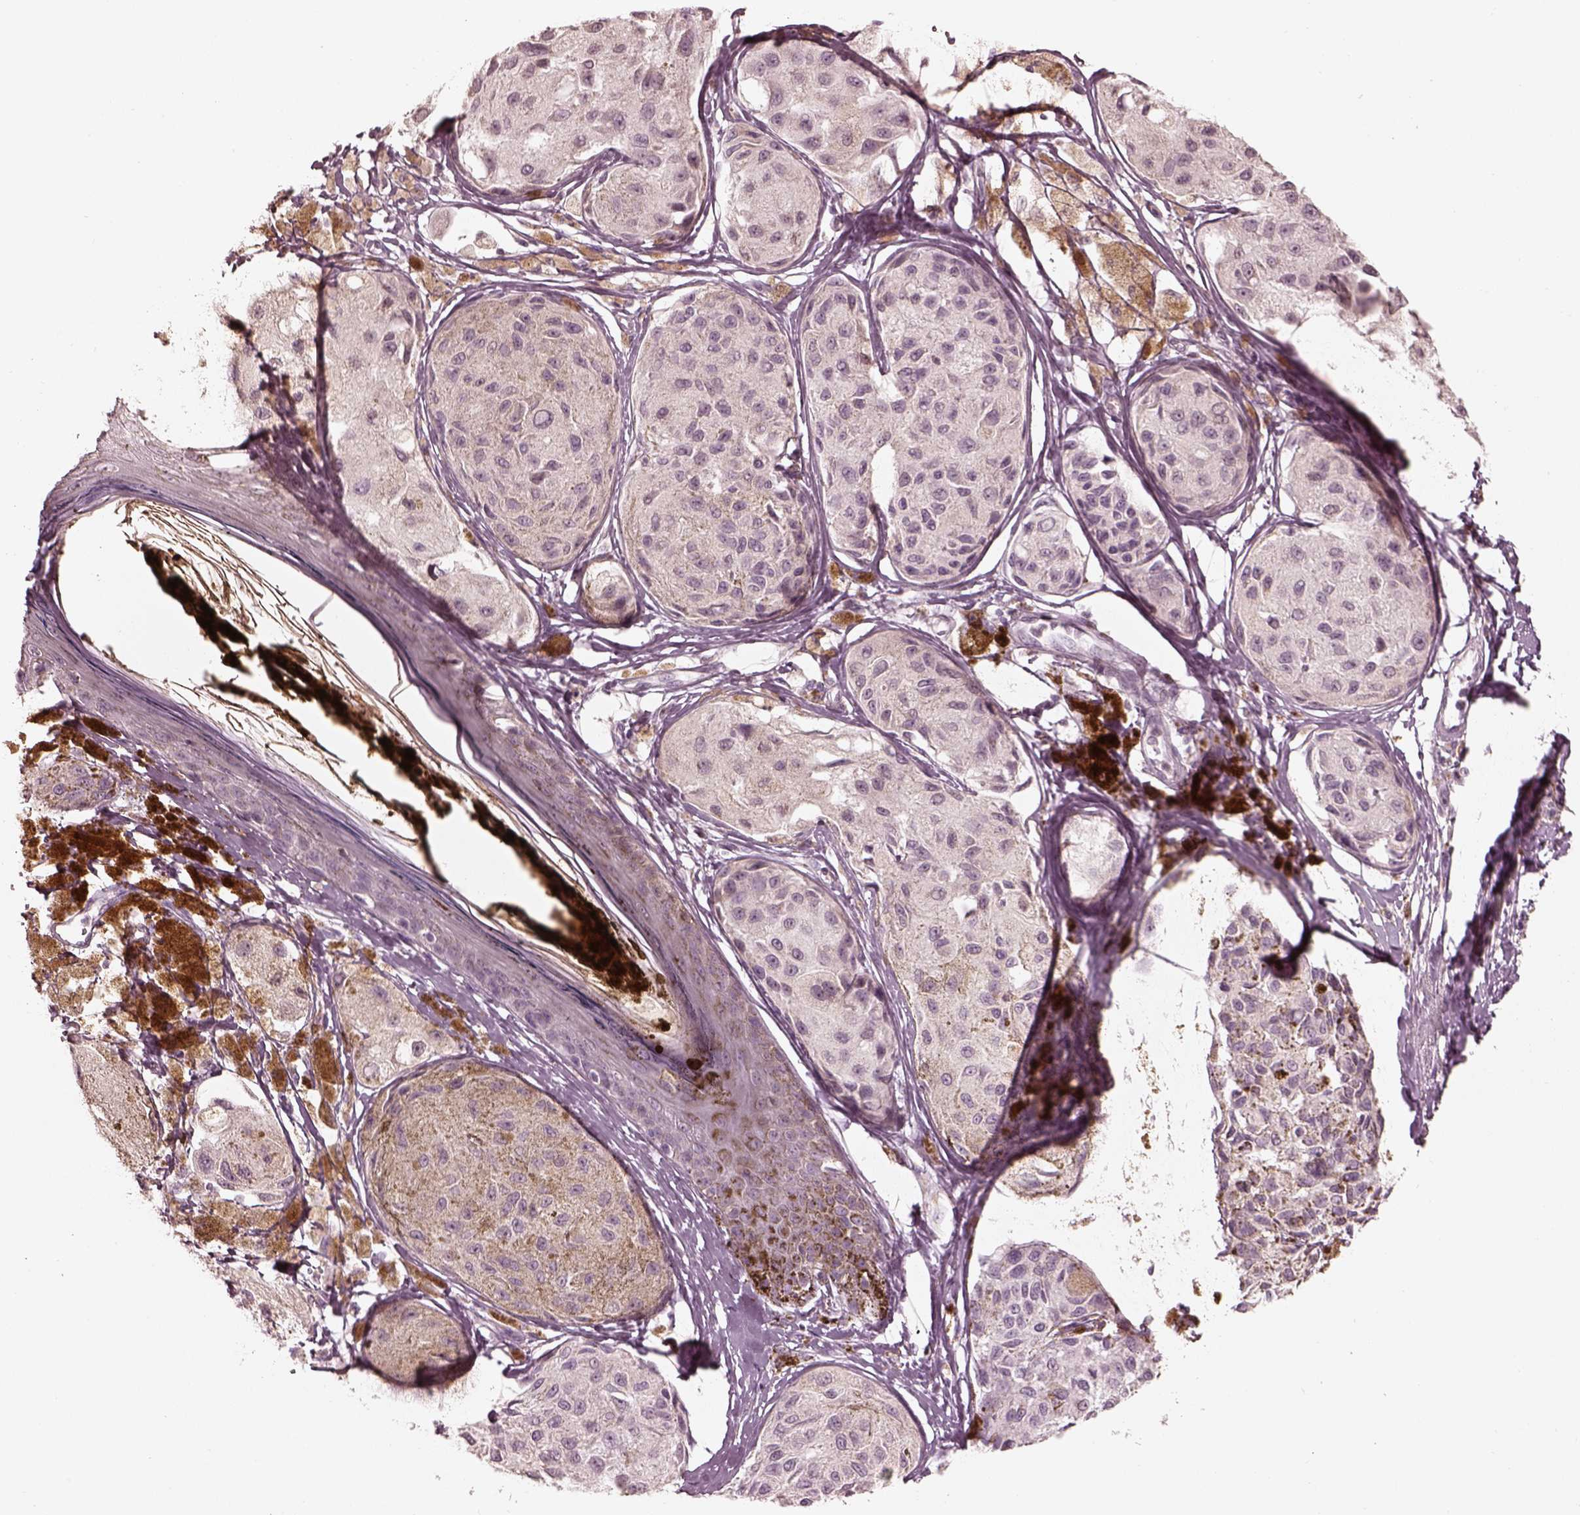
{"staining": {"intensity": "negative", "quantity": "none", "location": "none"}, "tissue": "melanoma", "cell_type": "Tumor cells", "image_type": "cancer", "snomed": [{"axis": "morphology", "description": "Malignant melanoma, NOS"}, {"axis": "topography", "description": "Skin"}], "caption": "The histopathology image exhibits no staining of tumor cells in melanoma. (Brightfield microscopy of DAB (3,3'-diaminobenzidine) IHC at high magnification).", "gene": "ANKLE1", "patient": {"sex": "female", "age": 38}}